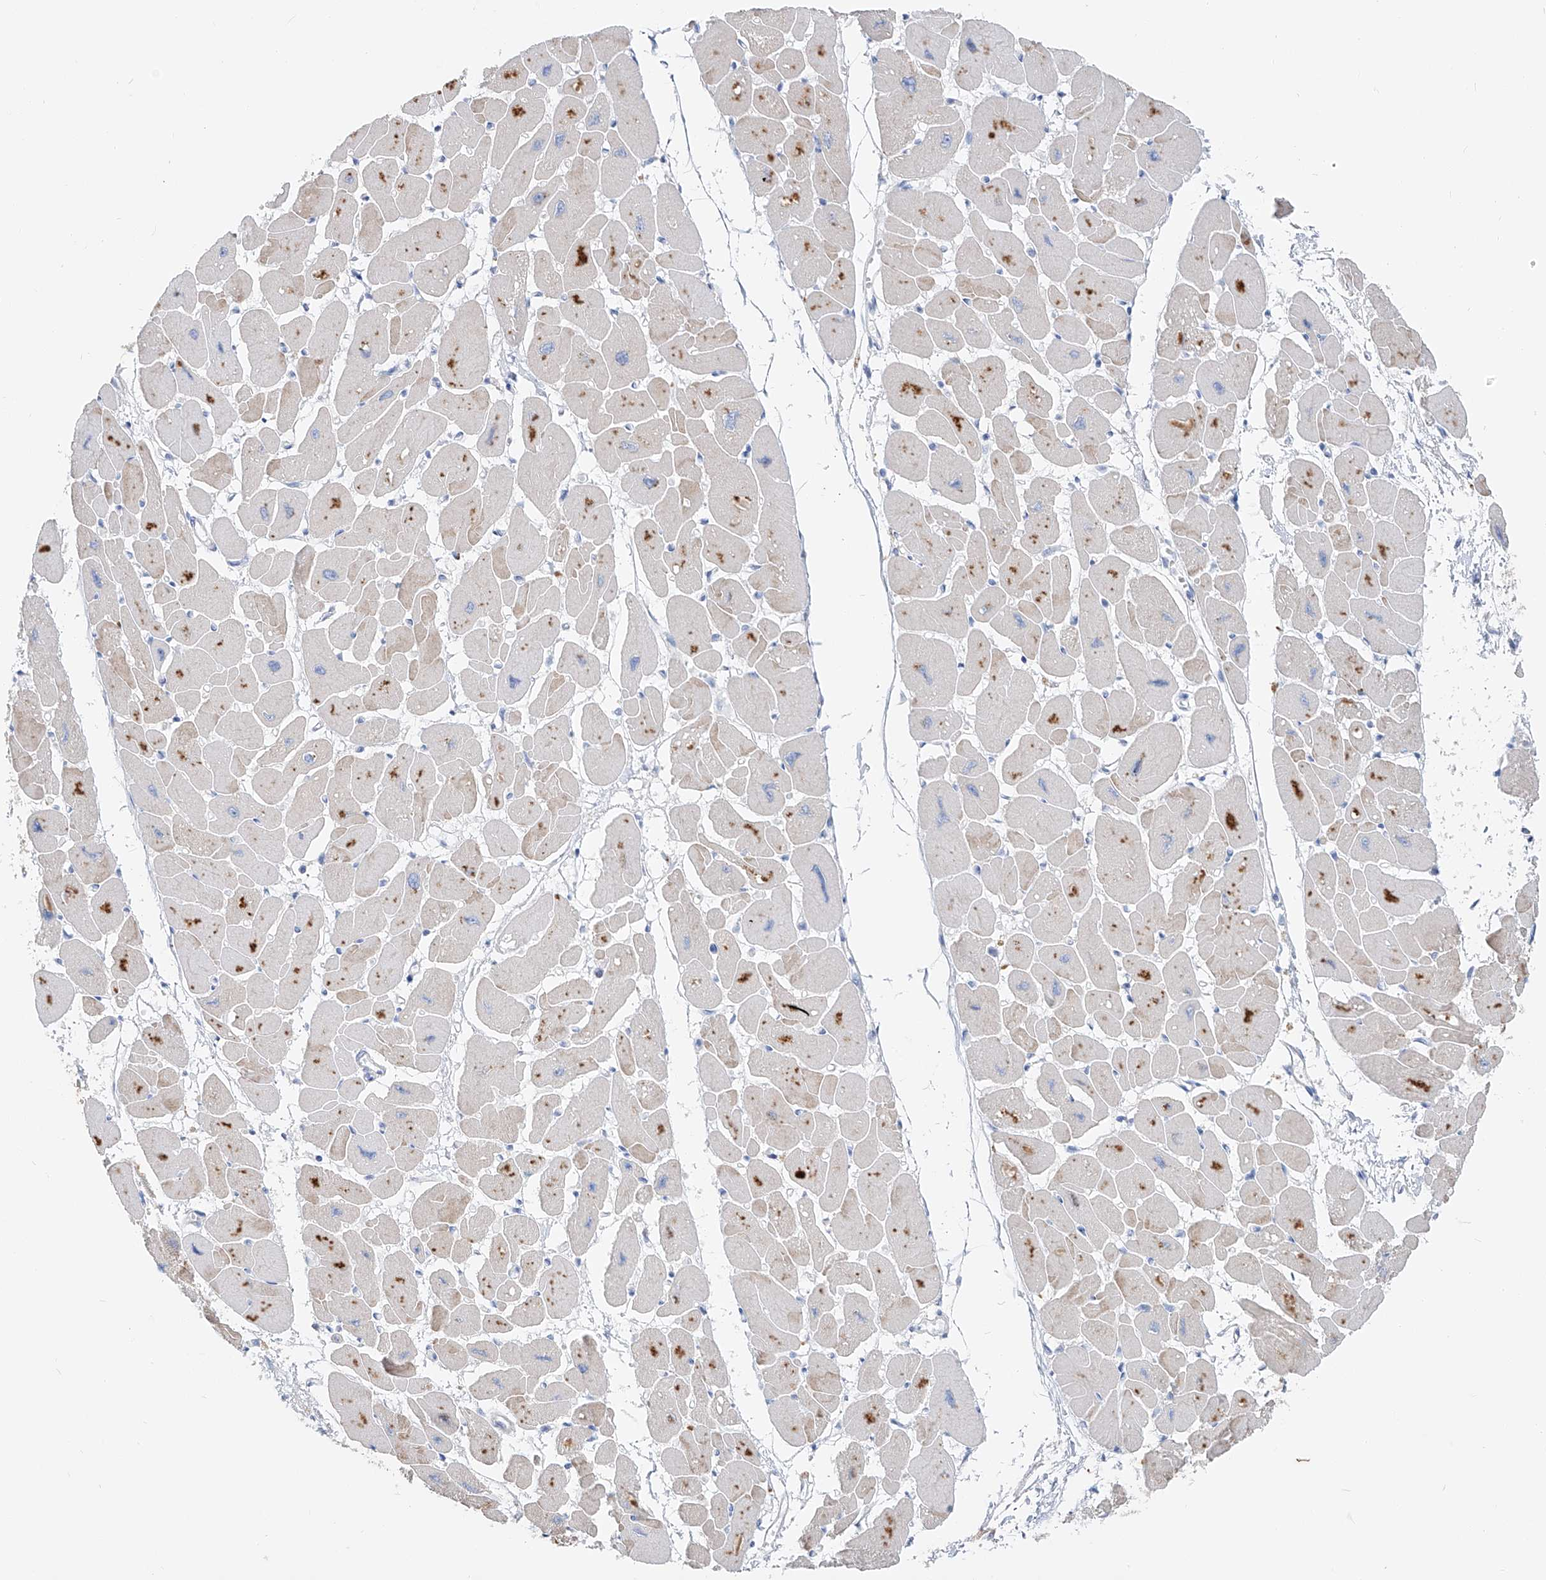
{"staining": {"intensity": "moderate", "quantity": "25%-75%", "location": "cytoplasmic/membranous"}, "tissue": "heart muscle", "cell_type": "Cardiomyocytes", "image_type": "normal", "snomed": [{"axis": "morphology", "description": "Normal tissue, NOS"}, {"axis": "topography", "description": "Heart"}], "caption": "Protein expression by immunohistochemistry (IHC) displays moderate cytoplasmic/membranous staining in about 25%-75% of cardiomyocytes in unremarkable heart muscle.", "gene": "UFL1", "patient": {"sex": "female", "age": 54}}